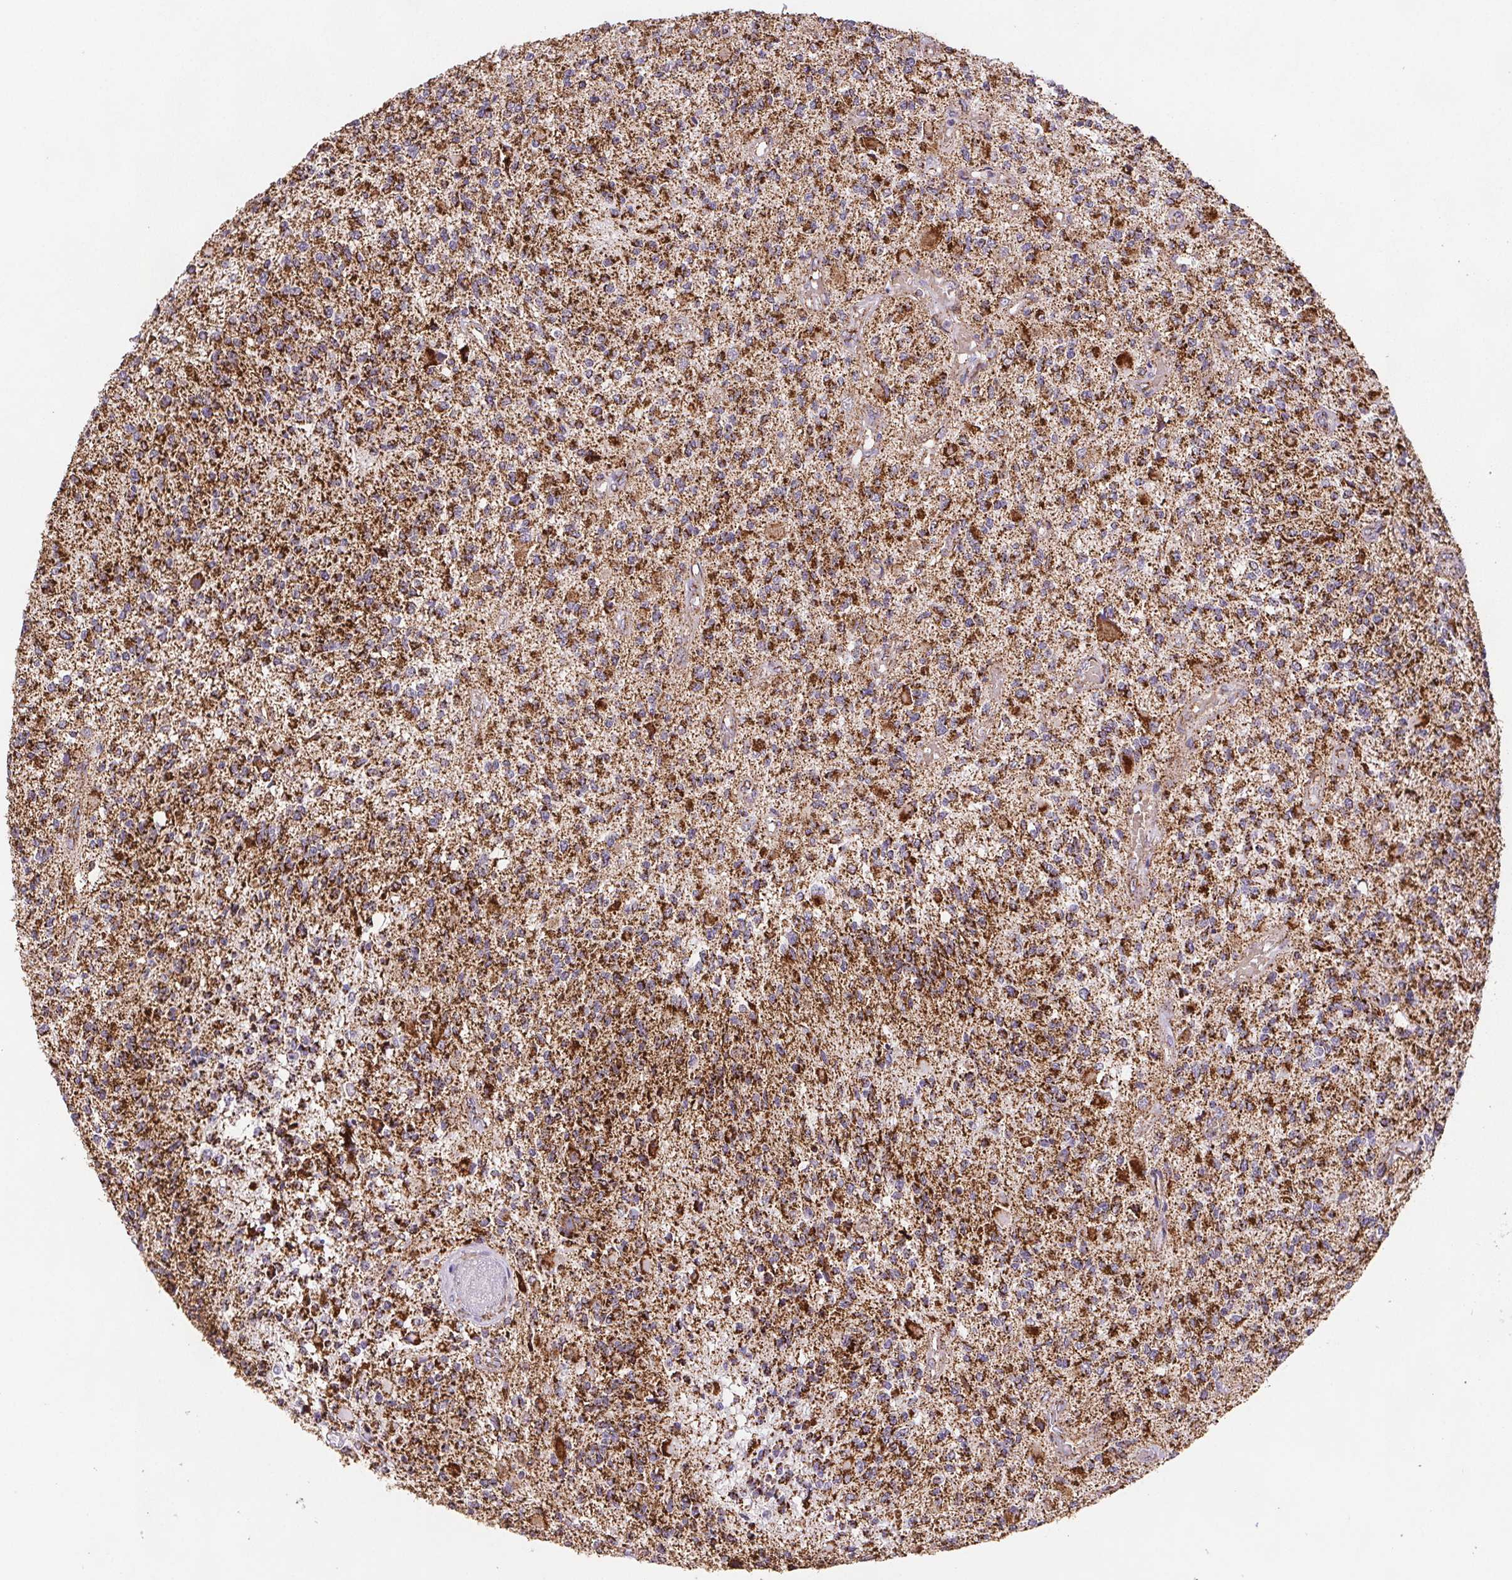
{"staining": {"intensity": "strong", "quantity": ">75%", "location": "cytoplasmic/membranous"}, "tissue": "glioma", "cell_type": "Tumor cells", "image_type": "cancer", "snomed": [{"axis": "morphology", "description": "Glioma, malignant, High grade"}, {"axis": "topography", "description": "Brain"}], "caption": "Immunohistochemical staining of glioma exhibits high levels of strong cytoplasmic/membranous expression in about >75% of tumor cells. The protein is shown in brown color, while the nuclei are stained blue.", "gene": "NIPSNAP2", "patient": {"sex": "female", "age": 63}}